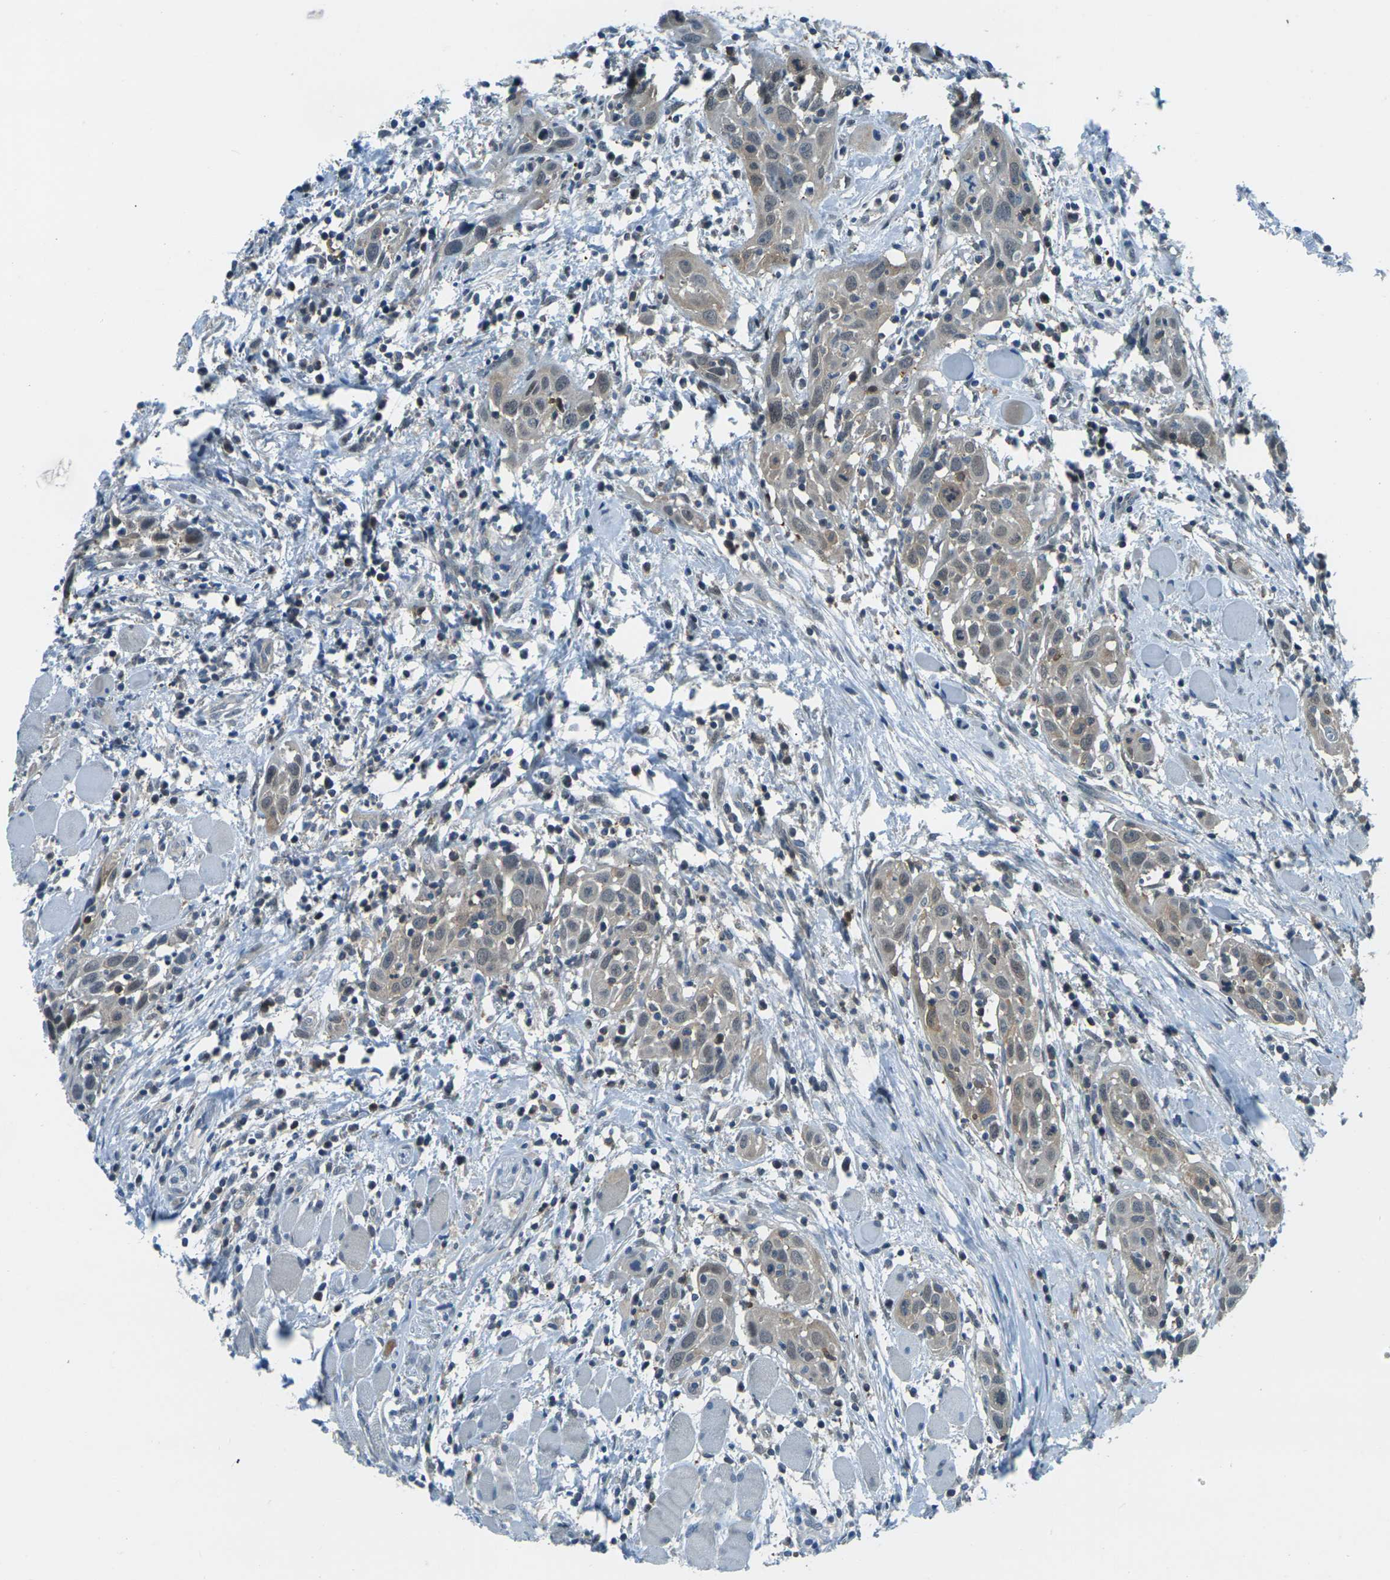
{"staining": {"intensity": "weak", "quantity": ">75%", "location": "cytoplasmic/membranous"}, "tissue": "head and neck cancer", "cell_type": "Tumor cells", "image_type": "cancer", "snomed": [{"axis": "morphology", "description": "Squamous cell carcinoma, NOS"}, {"axis": "topography", "description": "Oral tissue"}, {"axis": "topography", "description": "Head-Neck"}], "caption": "IHC of squamous cell carcinoma (head and neck) reveals low levels of weak cytoplasmic/membranous positivity in about >75% of tumor cells.", "gene": "NANOS2", "patient": {"sex": "female", "age": 50}}